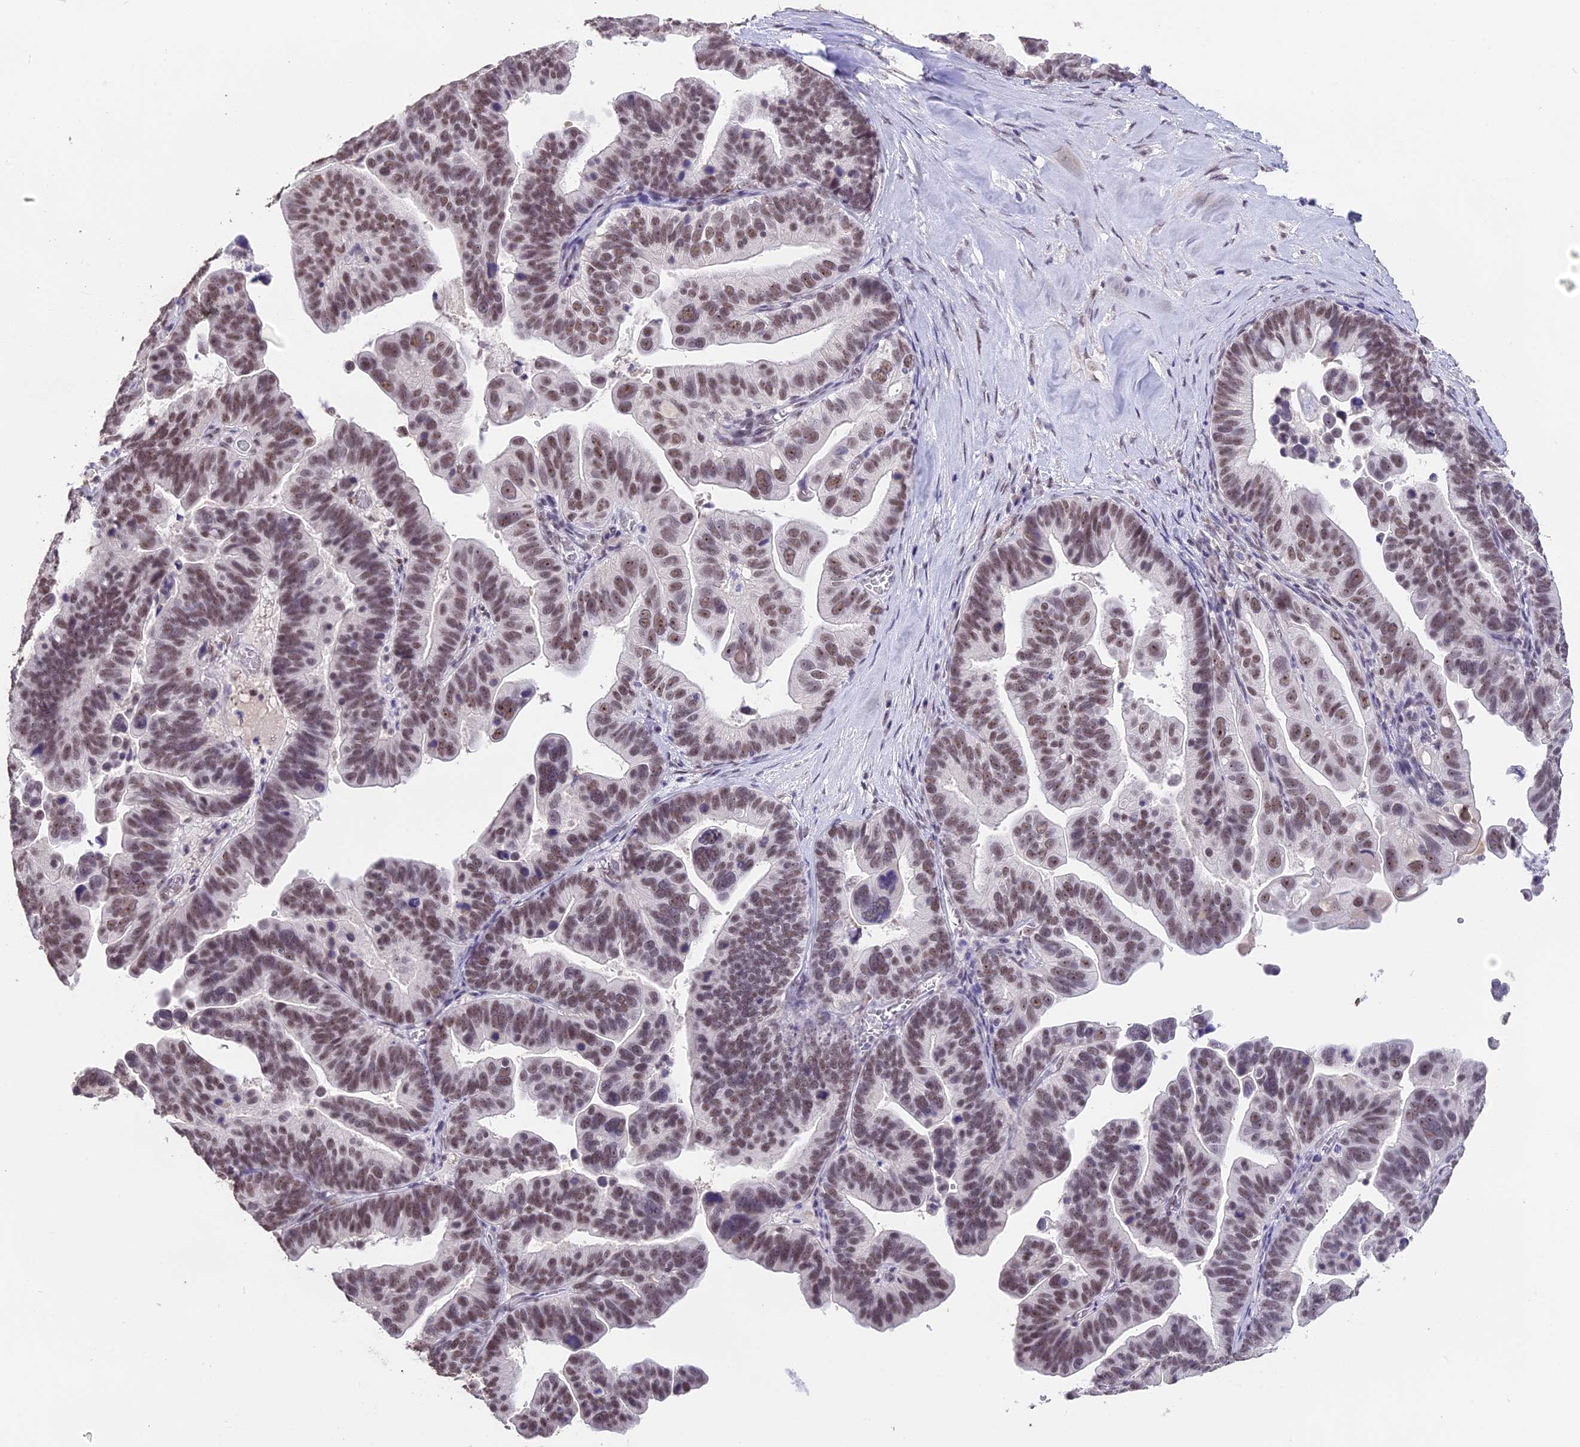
{"staining": {"intensity": "moderate", "quantity": ">75%", "location": "nuclear"}, "tissue": "ovarian cancer", "cell_type": "Tumor cells", "image_type": "cancer", "snomed": [{"axis": "morphology", "description": "Cystadenocarcinoma, serous, NOS"}, {"axis": "topography", "description": "Ovary"}], "caption": "Protein staining shows moderate nuclear staining in approximately >75% of tumor cells in ovarian cancer (serous cystadenocarcinoma). Nuclei are stained in blue.", "gene": "SETD2", "patient": {"sex": "female", "age": 56}}